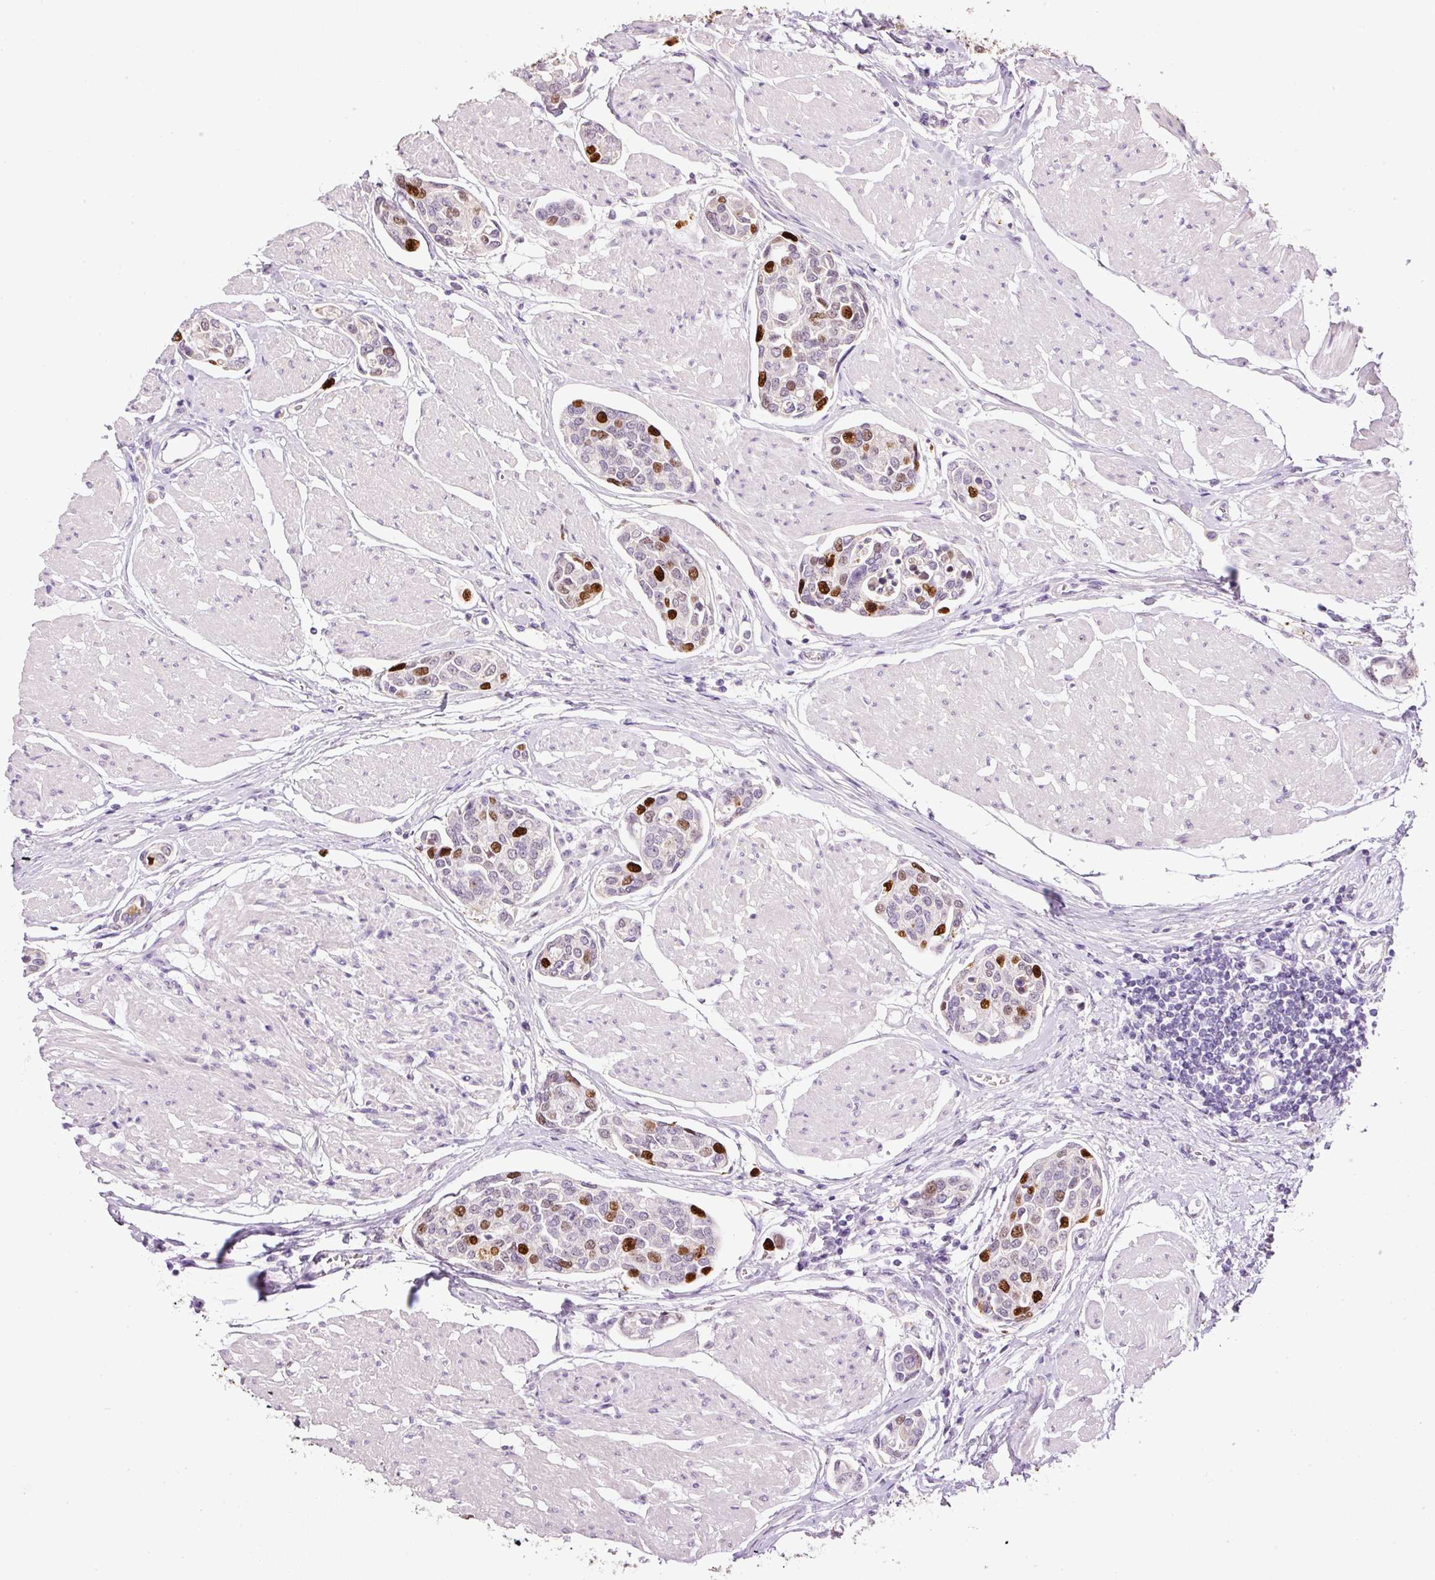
{"staining": {"intensity": "strong", "quantity": "<25%", "location": "nuclear"}, "tissue": "urothelial cancer", "cell_type": "Tumor cells", "image_type": "cancer", "snomed": [{"axis": "morphology", "description": "Urothelial carcinoma, High grade"}, {"axis": "topography", "description": "Urinary bladder"}], "caption": "Urothelial cancer tissue shows strong nuclear positivity in approximately <25% of tumor cells Using DAB (brown) and hematoxylin (blue) stains, captured at high magnification using brightfield microscopy.", "gene": "KPNA2", "patient": {"sex": "male", "age": 78}}